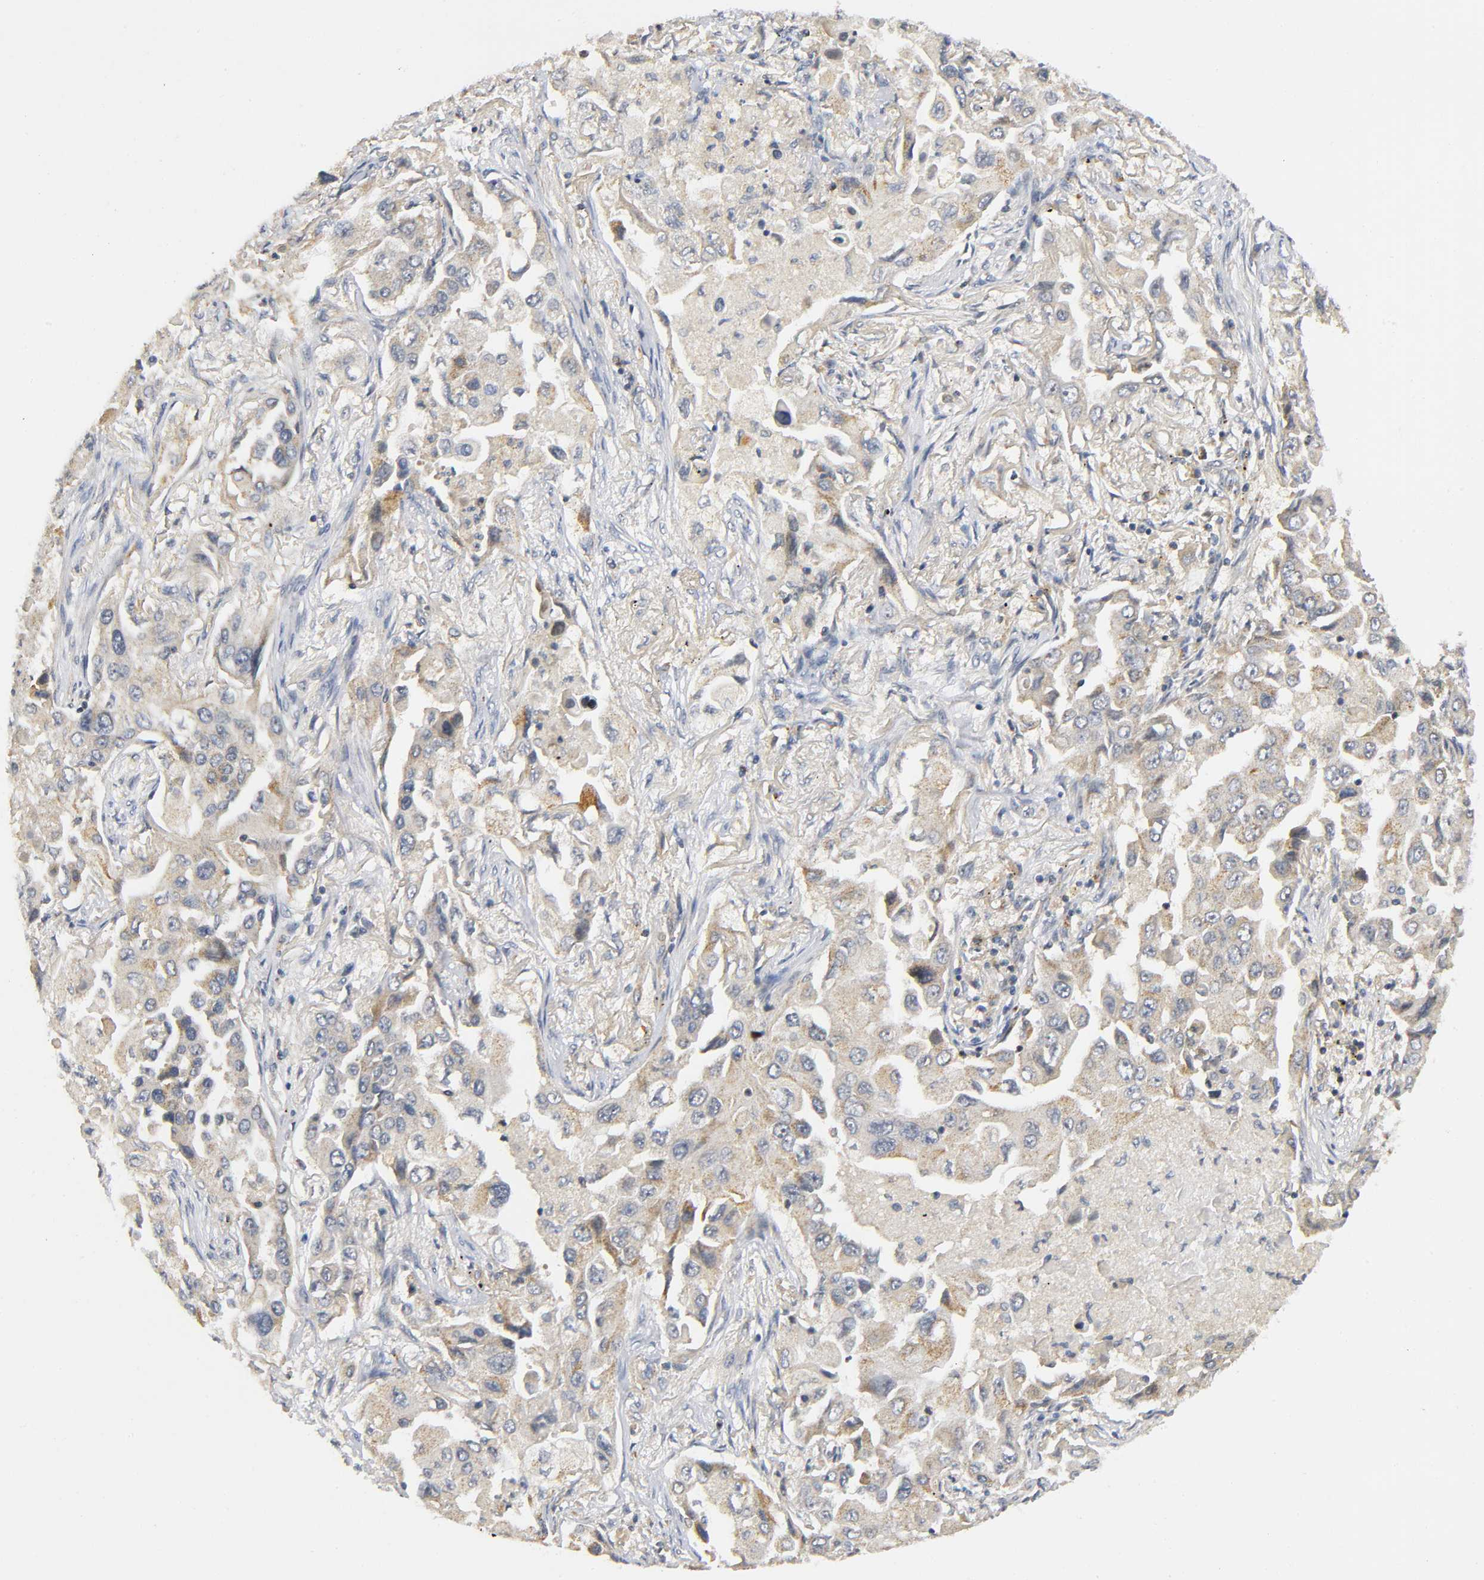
{"staining": {"intensity": "weak", "quantity": ">75%", "location": "cytoplasmic/membranous"}, "tissue": "lung cancer", "cell_type": "Tumor cells", "image_type": "cancer", "snomed": [{"axis": "morphology", "description": "Adenocarcinoma, NOS"}, {"axis": "topography", "description": "Lung"}], "caption": "This photomicrograph reveals adenocarcinoma (lung) stained with immunohistochemistry to label a protein in brown. The cytoplasmic/membranous of tumor cells show weak positivity for the protein. Nuclei are counter-stained blue.", "gene": "NRP1", "patient": {"sex": "female", "age": 65}}